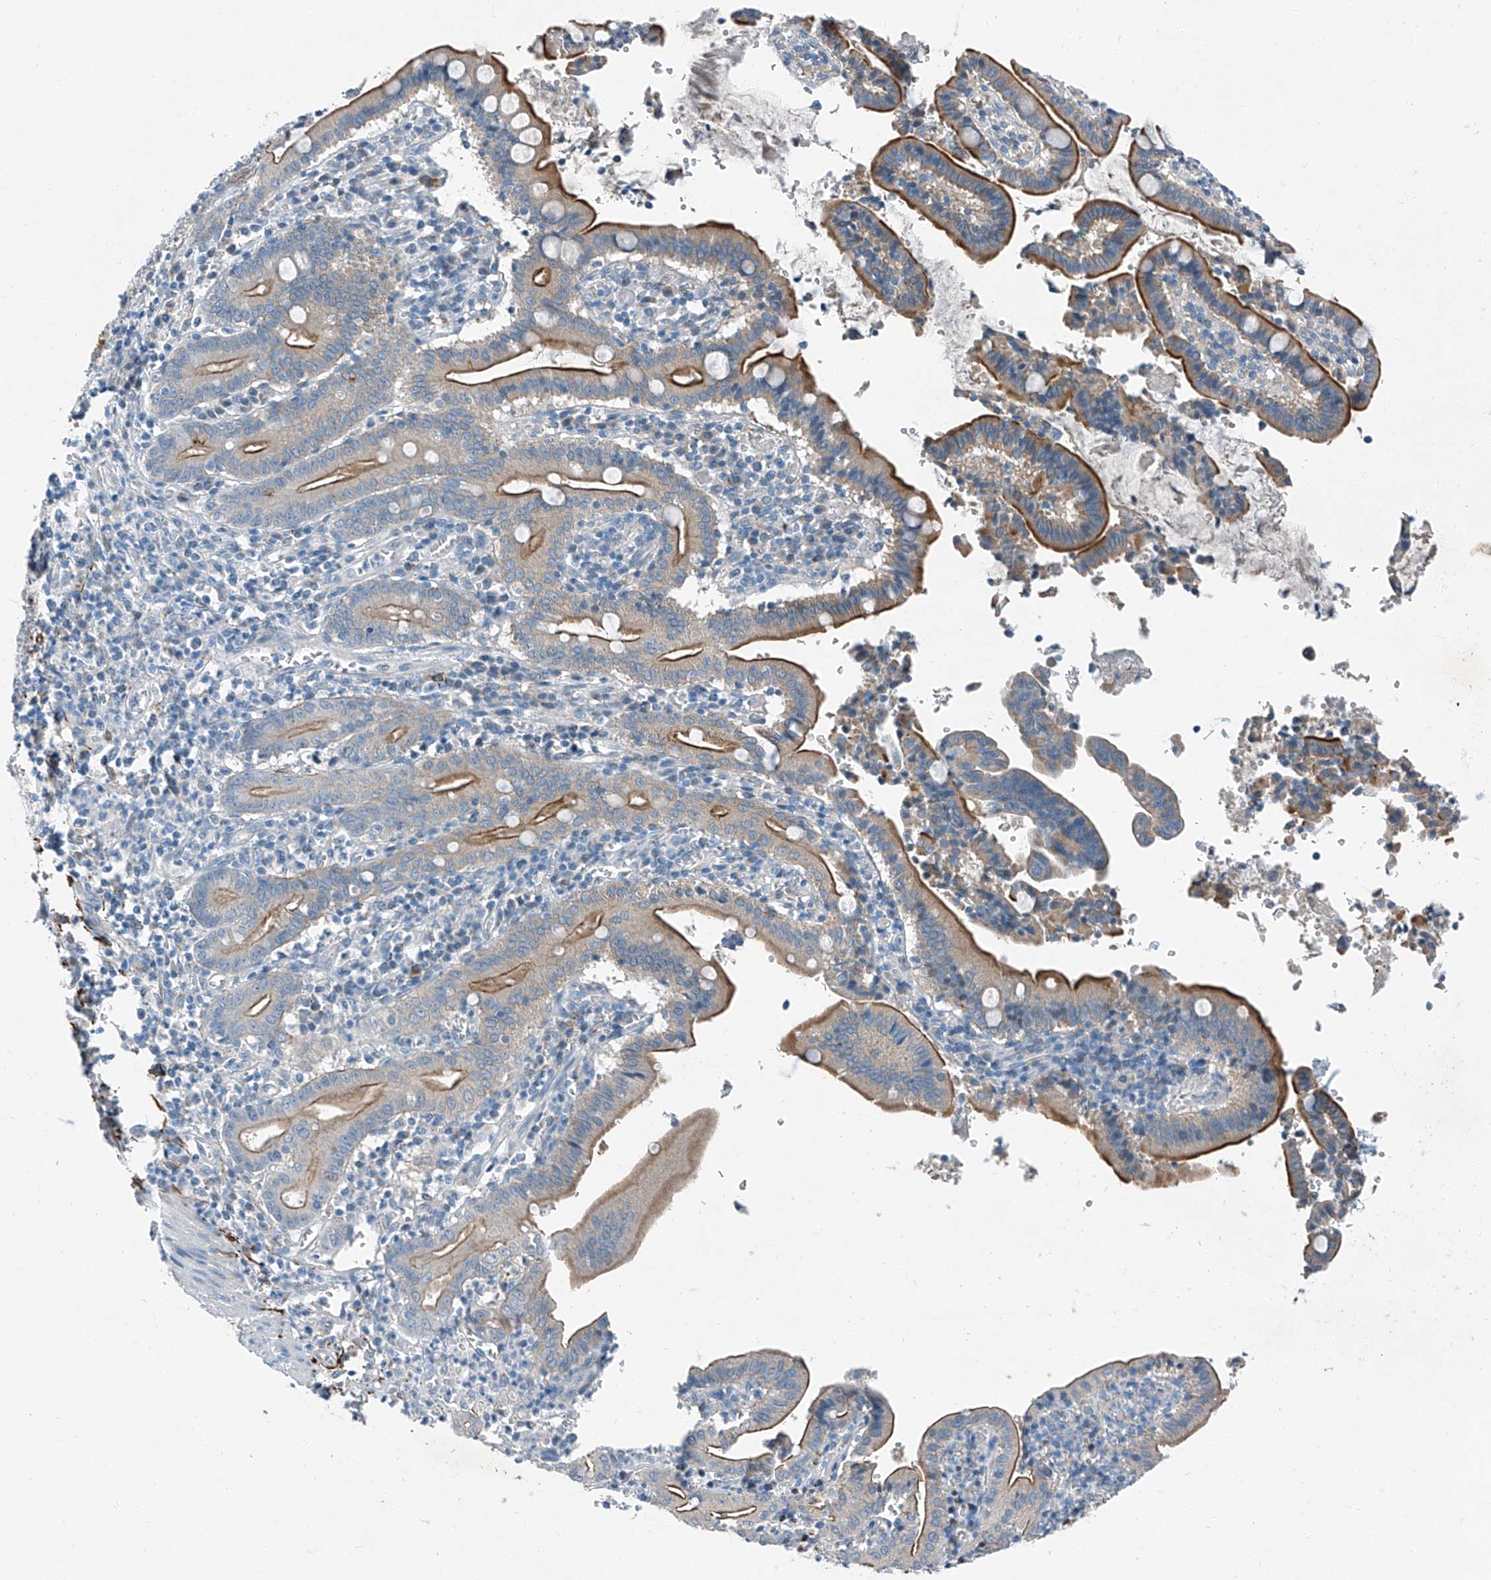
{"staining": {"intensity": "moderate", "quantity": "25%-75%", "location": "cytoplasmic/membranous"}, "tissue": "pancreatic cancer", "cell_type": "Tumor cells", "image_type": "cancer", "snomed": [{"axis": "morphology", "description": "Adenocarcinoma, NOS"}, {"axis": "topography", "description": "Pancreas"}], "caption": "Protein staining of pancreatic cancer tissue demonstrates moderate cytoplasmic/membranous expression in approximately 25%-75% of tumor cells. (DAB (3,3'-diaminobenzidine) = brown stain, brightfield microscopy at high magnification).", "gene": "MDGA1", "patient": {"sex": "male", "age": 70}}